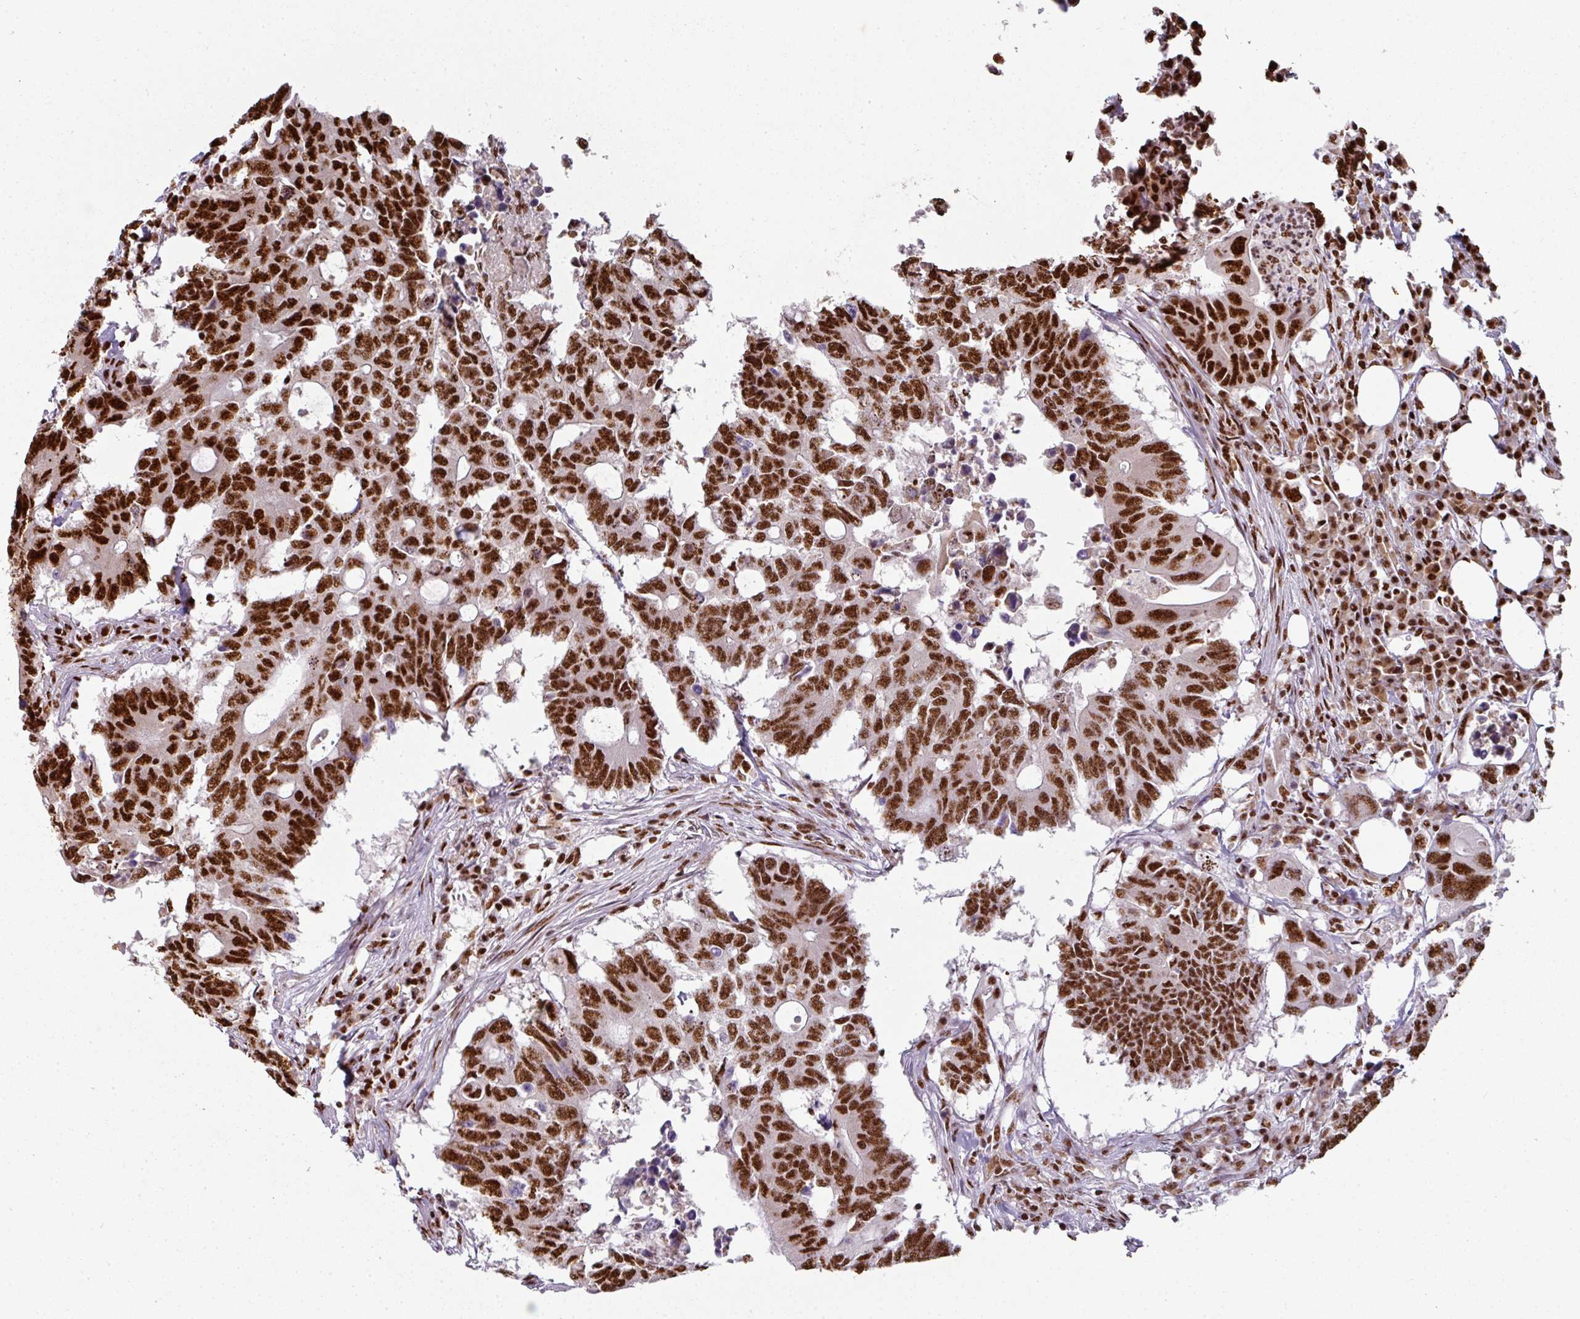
{"staining": {"intensity": "strong", "quantity": ">75%", "location": "nuclear"}, "tissue": "colorectal cancer", "cell_type": "Tumor cells", "image_type": "cancer", "snomed": [{"axis": "morphology", "description": "Adenocarcinoma, NOS"}, {"axis": "topography", "description": "Colon"}], "caption": "Immunohistochemical staining of adenocarcinoma (colorectal) reveals high levels of strong nuclear staining in about >75% of tumor cells.", "gene": "SIK3", "patient": {"sex": "male", "age": 71}}